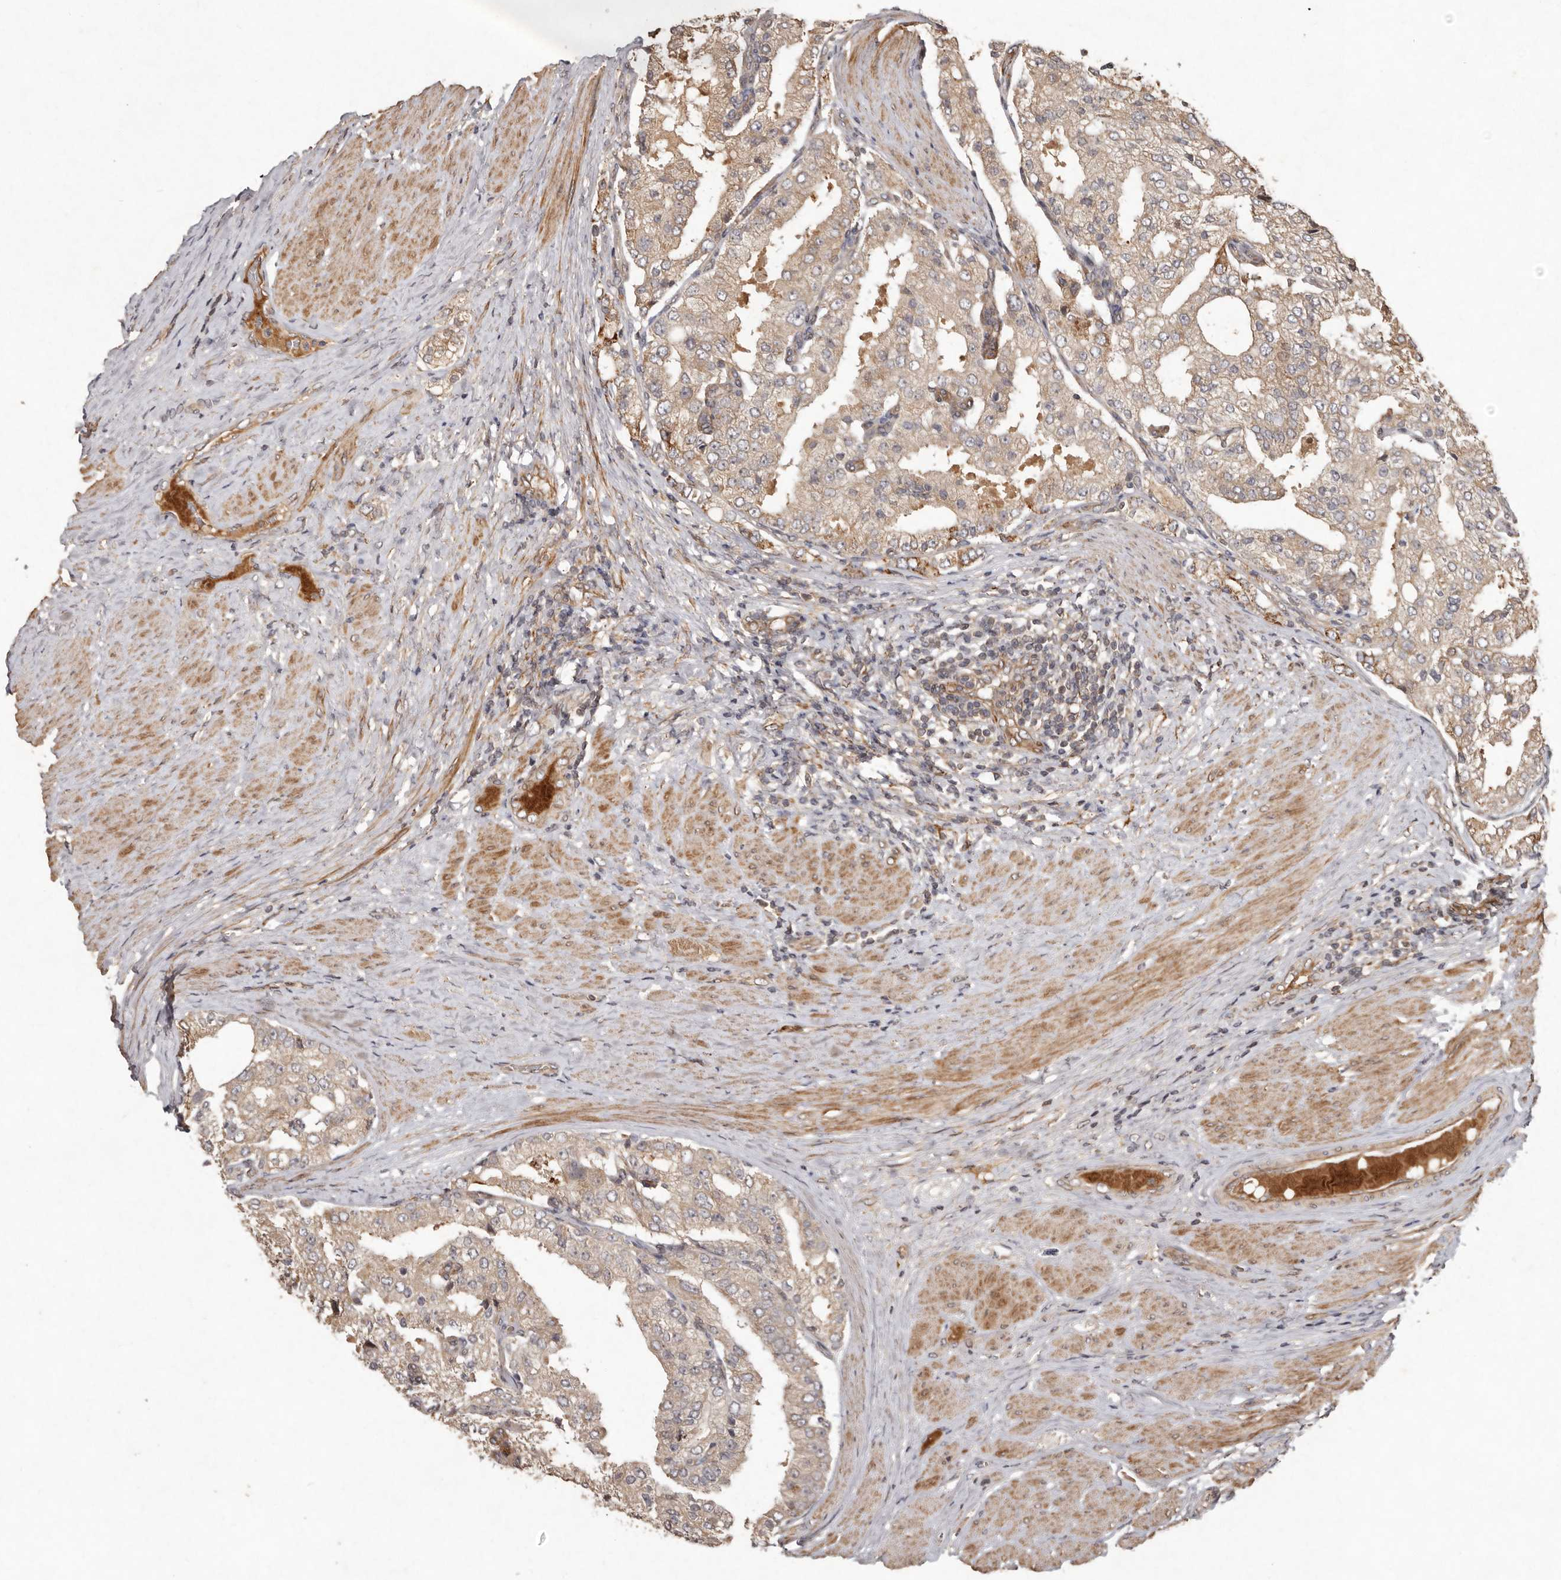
{"staining": {"intensity": "weak", "quantity": ">75%", "location": "cytoplasmic/membranous"}, "tissue": "prostate cancer", "cell_type": "Tumor cells", "image_type": "cancer", "snomed": [{"axis": "morphology", "description": "Adenocarcinoma, High grade"}, {"axis": "topography", "description": "Prostate"}], "caption": "Protein expression analysis of human high-grade adenocarcinoma (prostate) reveals weak cytoplasmic/membranous expression in approximately >75% of tumor cells.", "gene": "SEMA3A", "patient": {"sex": "male", "age": 50}}